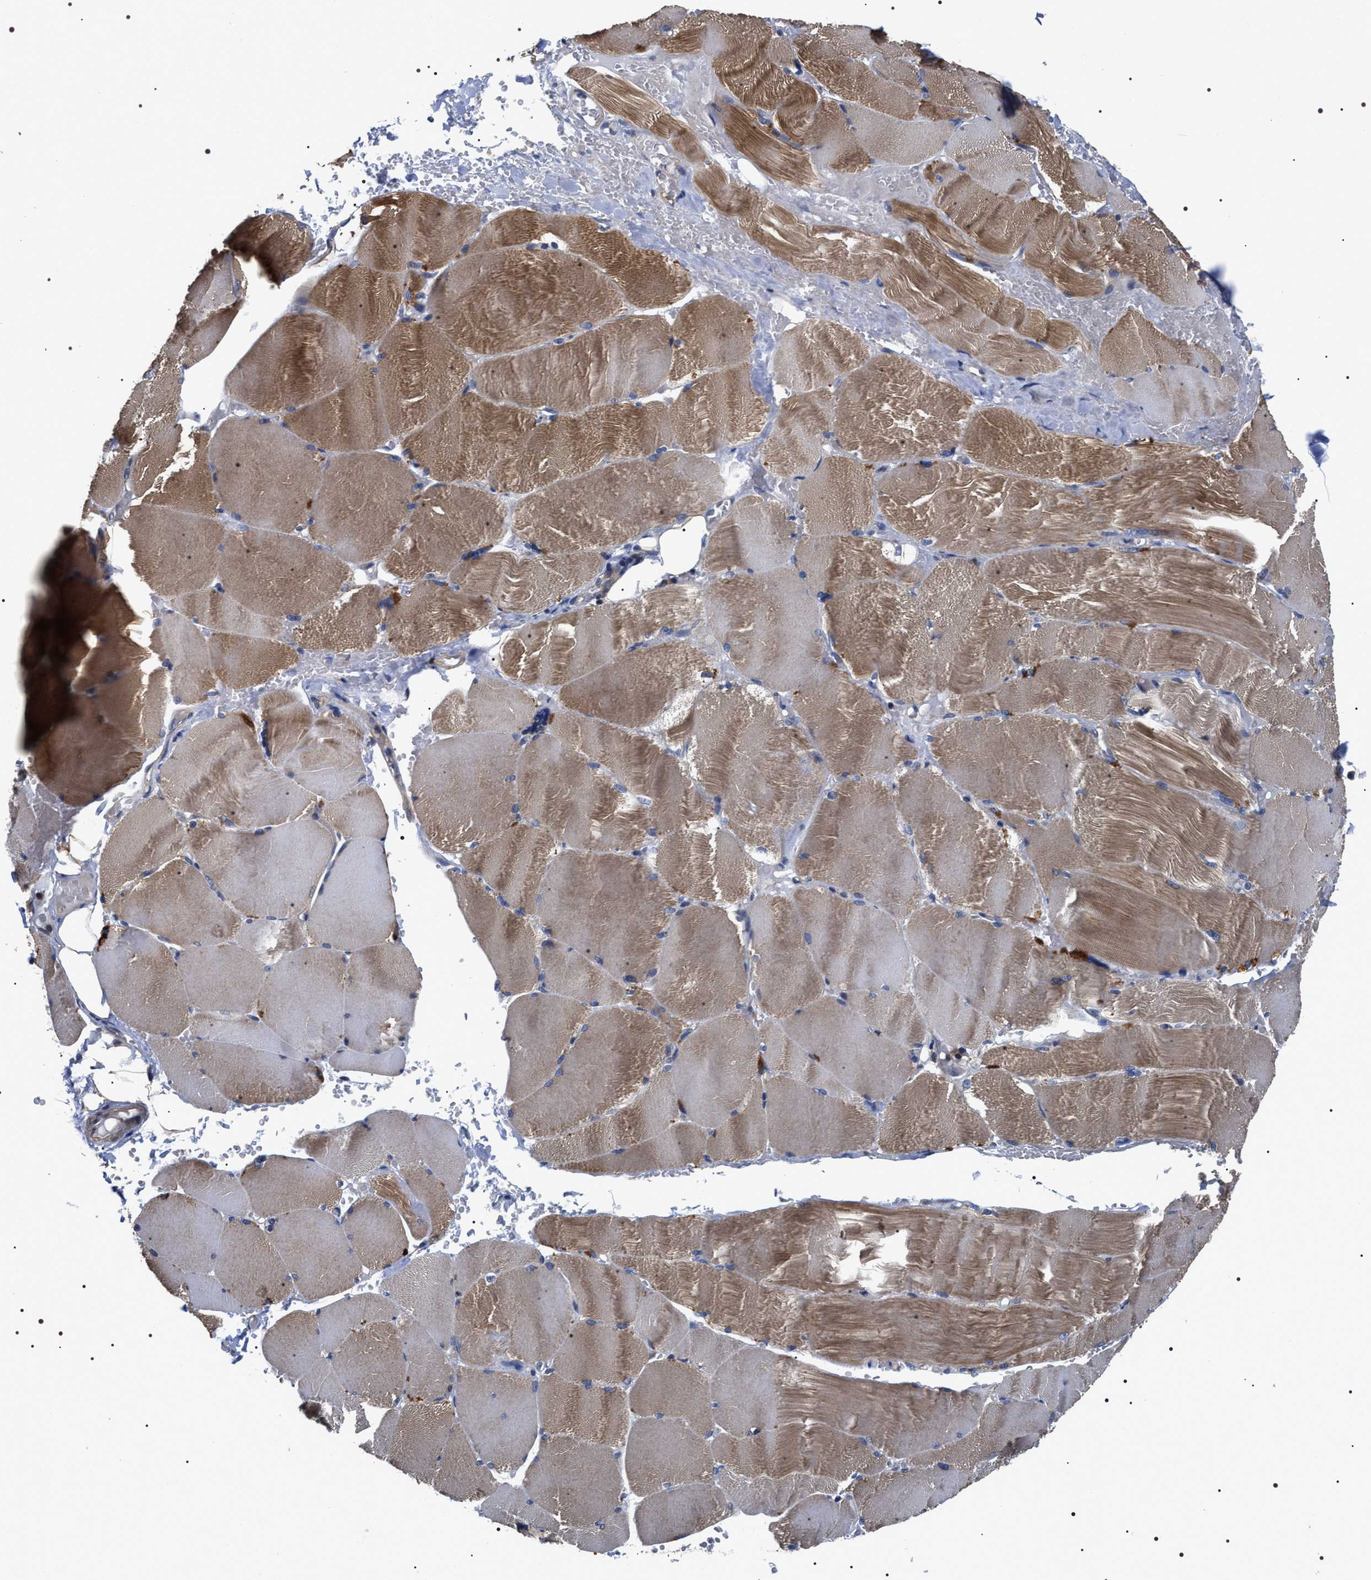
{"staining": {"intensity": "moderate", "quantity": ">75%", "location": "cytoplasmic/membranous"}, "tissue": "skeletal muscle", "cell_type": "Myocytes", "image_type": "normal", "snomed": [{"axis": "morphology", "description": "Normal tissue, NOS"}, {"axis": "topography", "description": "Skin"}, {"axis": "topography", "description": "Skeletal muscle"}], "caption": "Skeletal muscle stained with a brown dye demonstrates moderate cytoplasmic/membranous positive staining in about >75% of myocytes.", "gene": "MIS18A", "patient": {"sex": "male", "age": 83}}